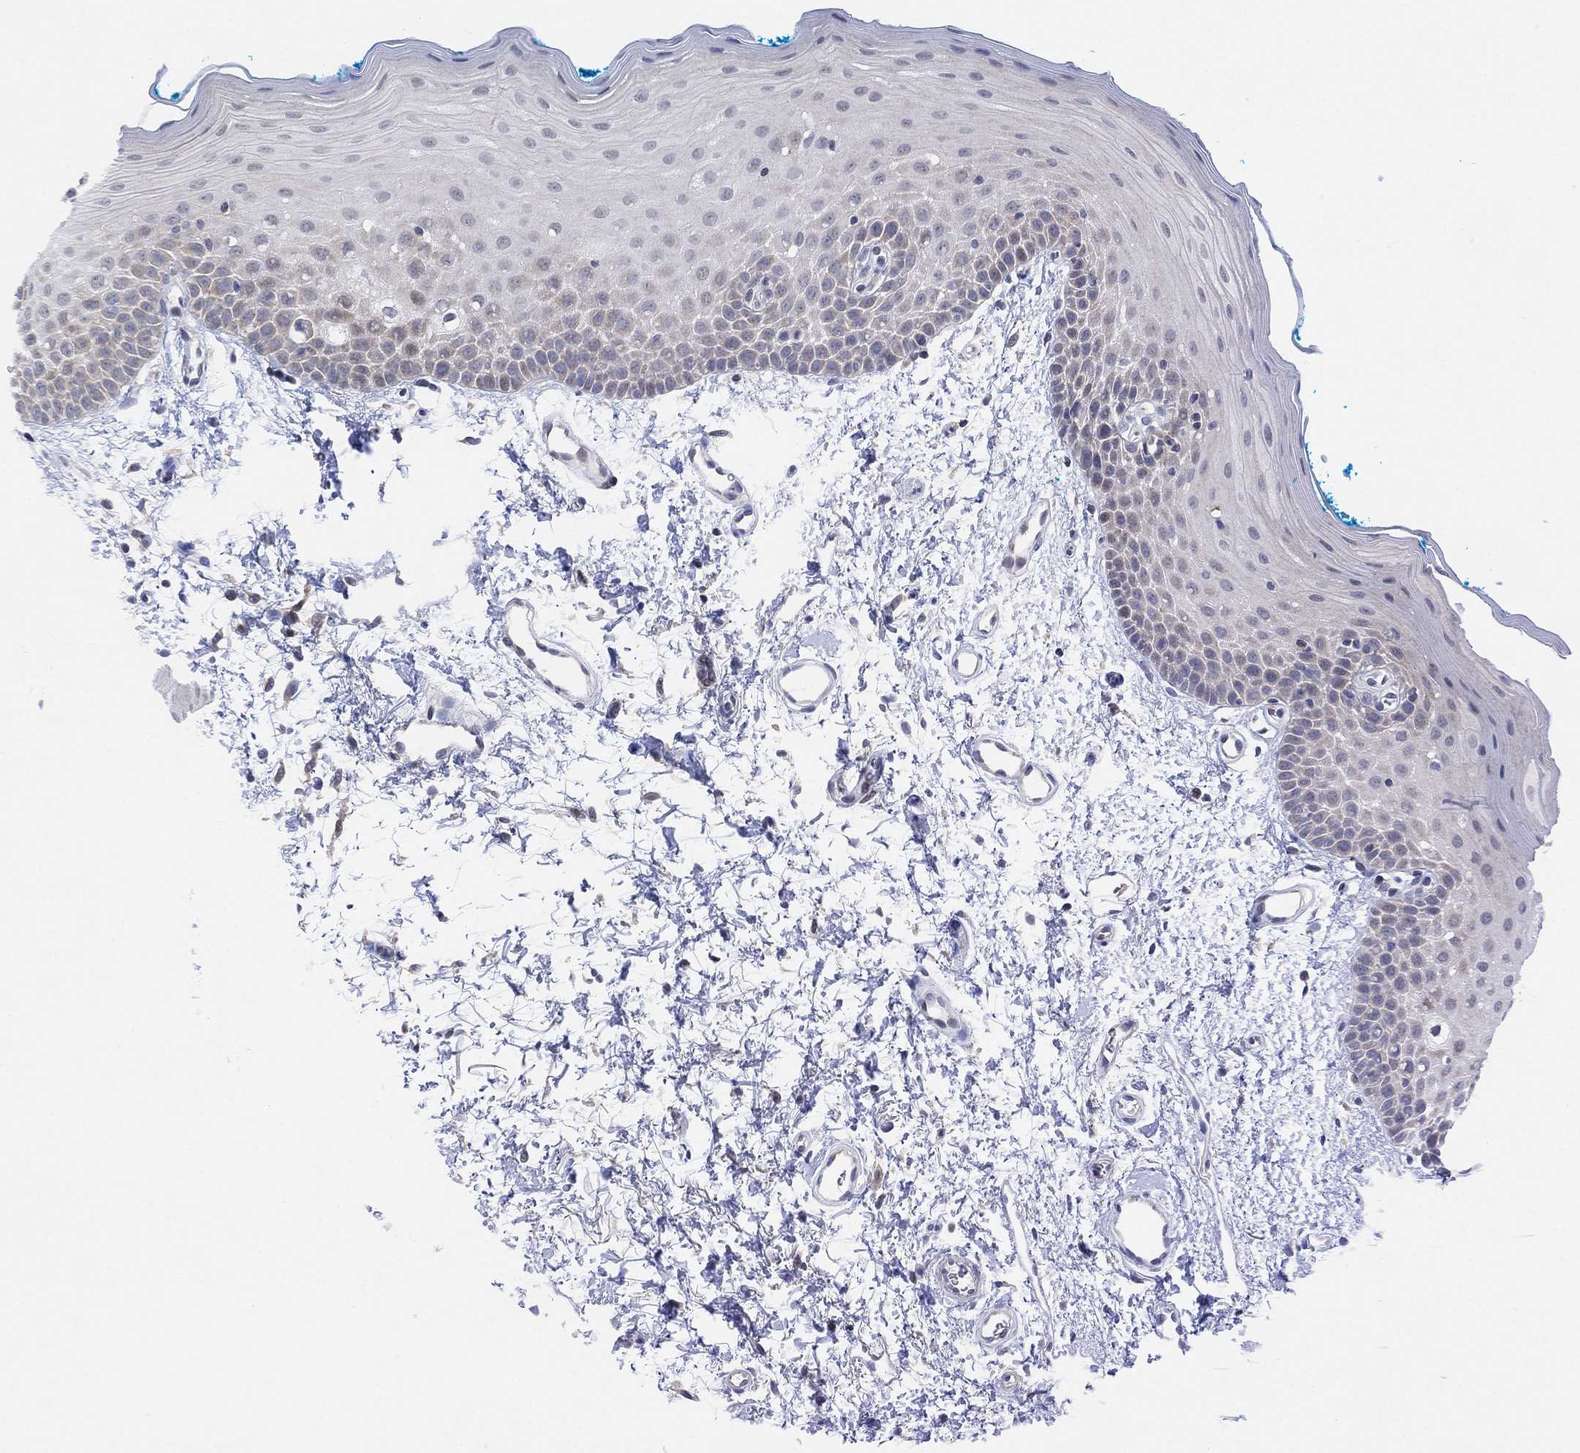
{"staining": {"intensity": "negative", "quantity": "none", "location": "none"}, "tissue": "oral mucosa", "cell_type": "Squamous epithelial cells", "image_type": "normal", "snomed": [{"axis": "morphology", "description": "Normal tissue, NOS"}, {"axis": "morphology", "description": "Squamous cell carcinoma, NOS"}, {"axis": "topography", "description": "Oral tissue"}, {"axis": "topography", "description": "Head-Neck"}], "caption": "DAB (3,3'-diaminobenzidine) immunohistochemical staining of unremarkable oral mucosa exhibits no significant positivity in squamous epithelial cells.", "gene": "CNTF", "patient": {"sex": "female", "age": 75}}